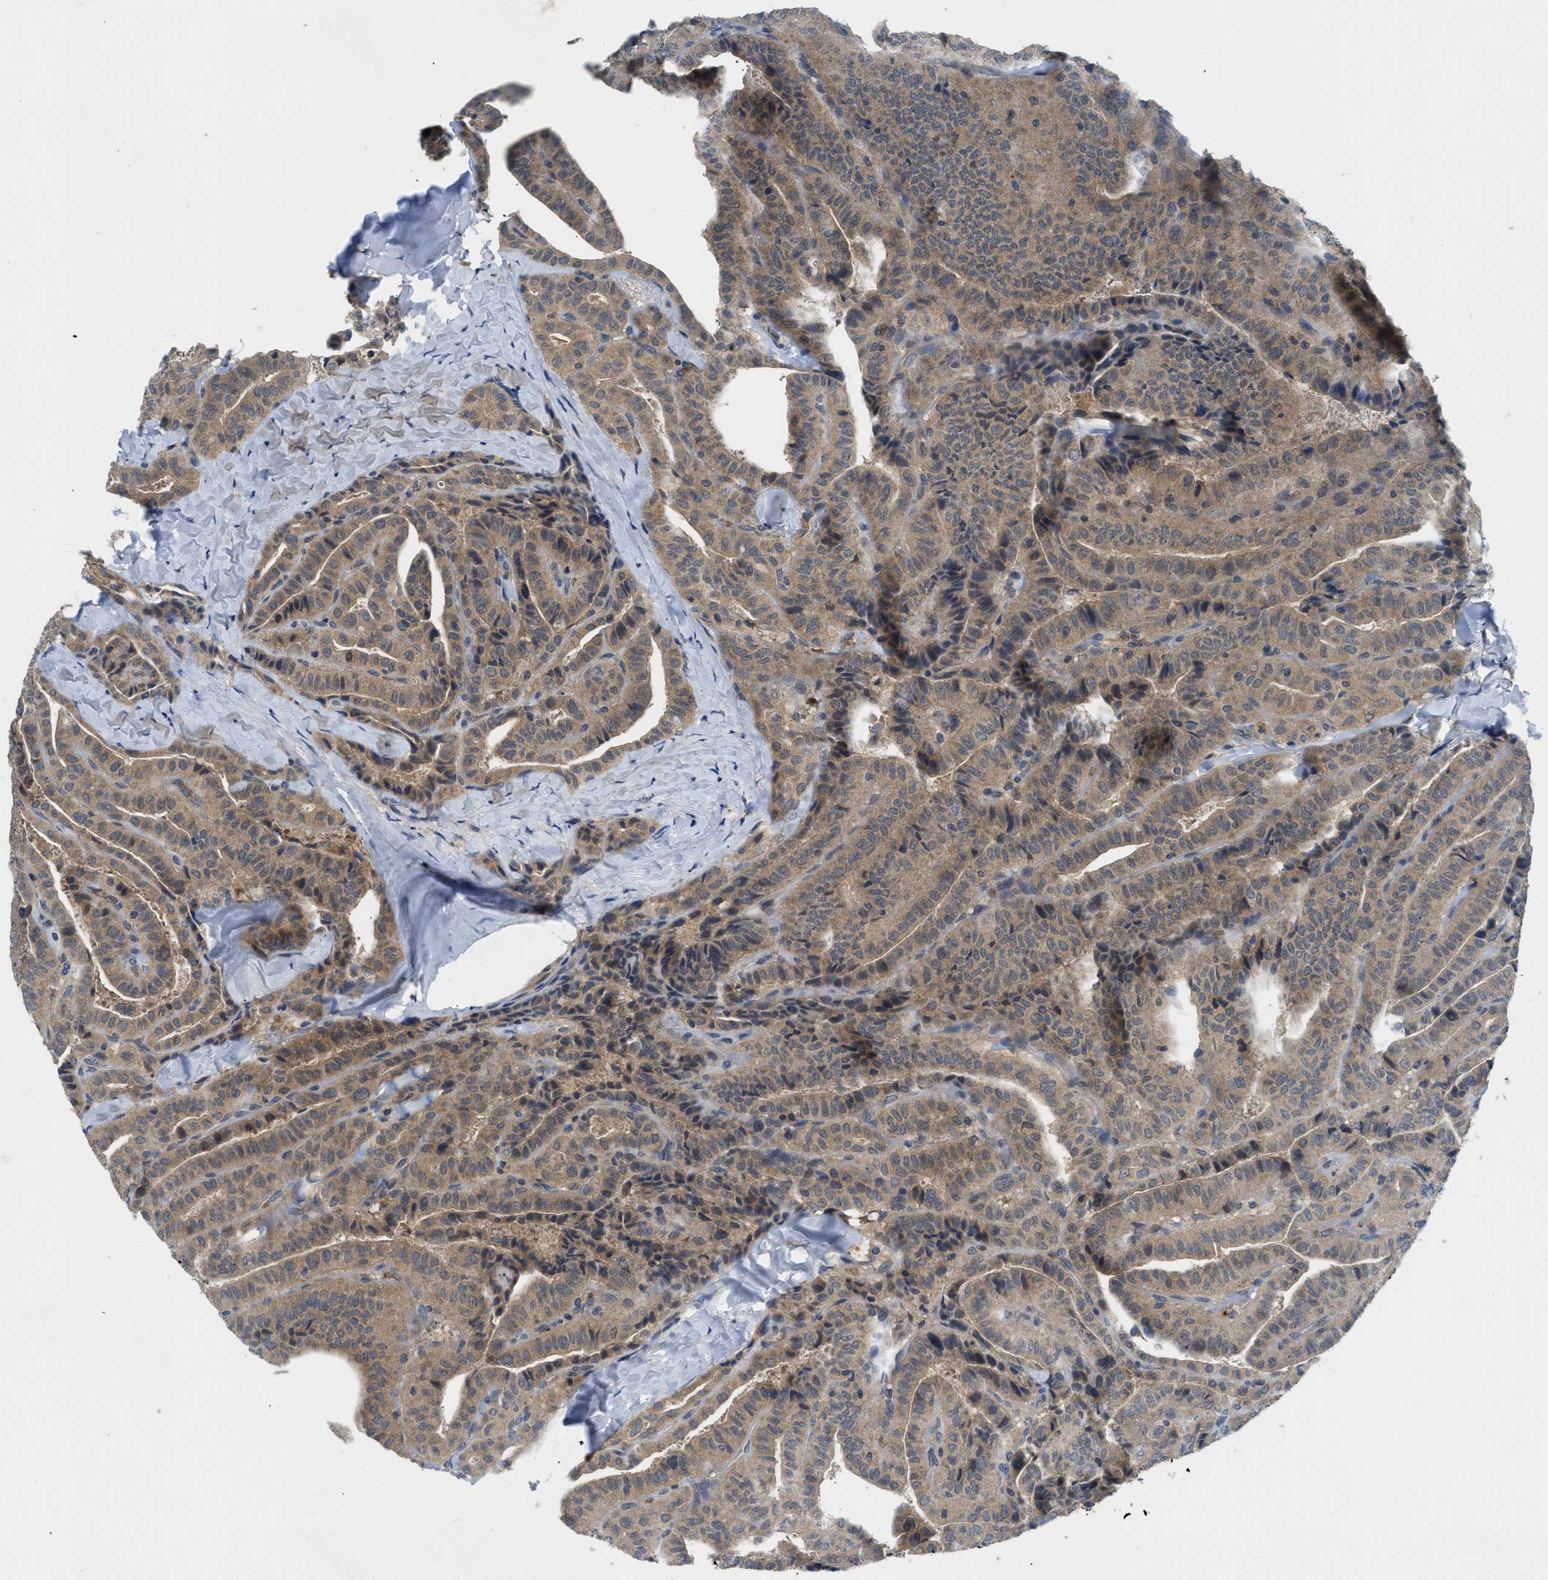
{"staining": {"intensity": "moderate", "quantity": ">75%", "location": "cytoplasmic/membranous"}, "tissue": "thyroid cancer", "cell_type": "Tumor cells", "image_type": "cancer", "snomed": [{"axis": "morphology", "description": "Papillary adenocarcinoma, NOS"}, {"axis": "topography", "description": "Thyroid gland"}], "caption": "Thyroid cancer (papillary adenocarcinoma) tissue displays moderate cytoplasmic/membranous staining in about >75% of tumor cells, visualized by immunohistochemistry.", "gene": "PDE7A", "patient": {"sex": "male", "age": 77}}